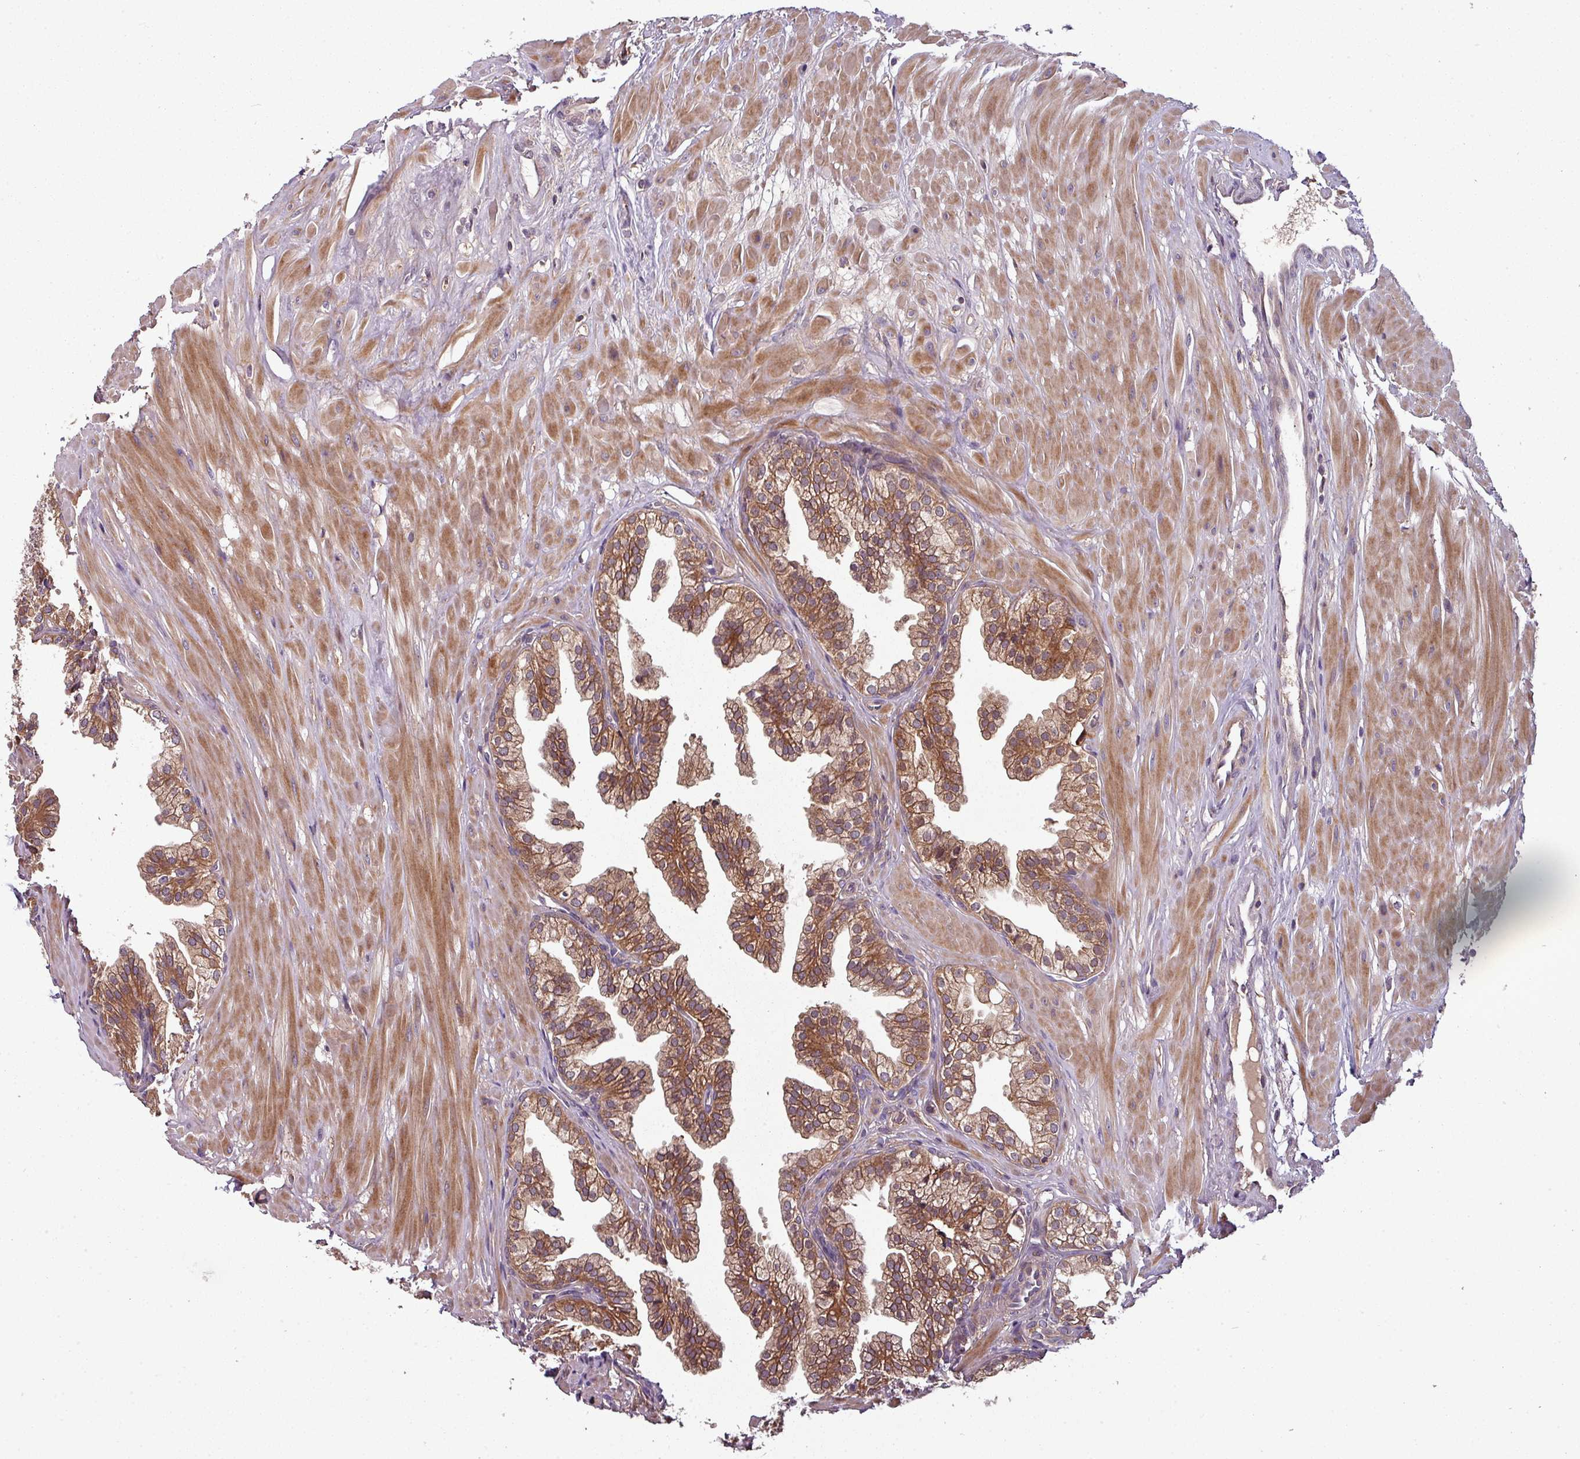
{"staining": {"intensity": "strong", "quantity": ">75%", "location": "cytoplasmic/membranous"}, "tissue": "prostate", "cell_type": "Glandular cells", "image_type": "normal", "snomed": [{"axis": "morphology", "description": "Normal tissue, NOS"}, {"axis": "topography", "description": "Prostate"}, {"axis": "topography", "description": "Peripheral nerve tissue"}], "caption": "Strong cytoplasmic/membranous protein expression is appreciated in approximately >75% of glandular cells in prostate. (Brightfield microscopy of DAB IHC at high magnification).", "gene": "GSKIP", "patient": {"sex": "male", "age": 55}}